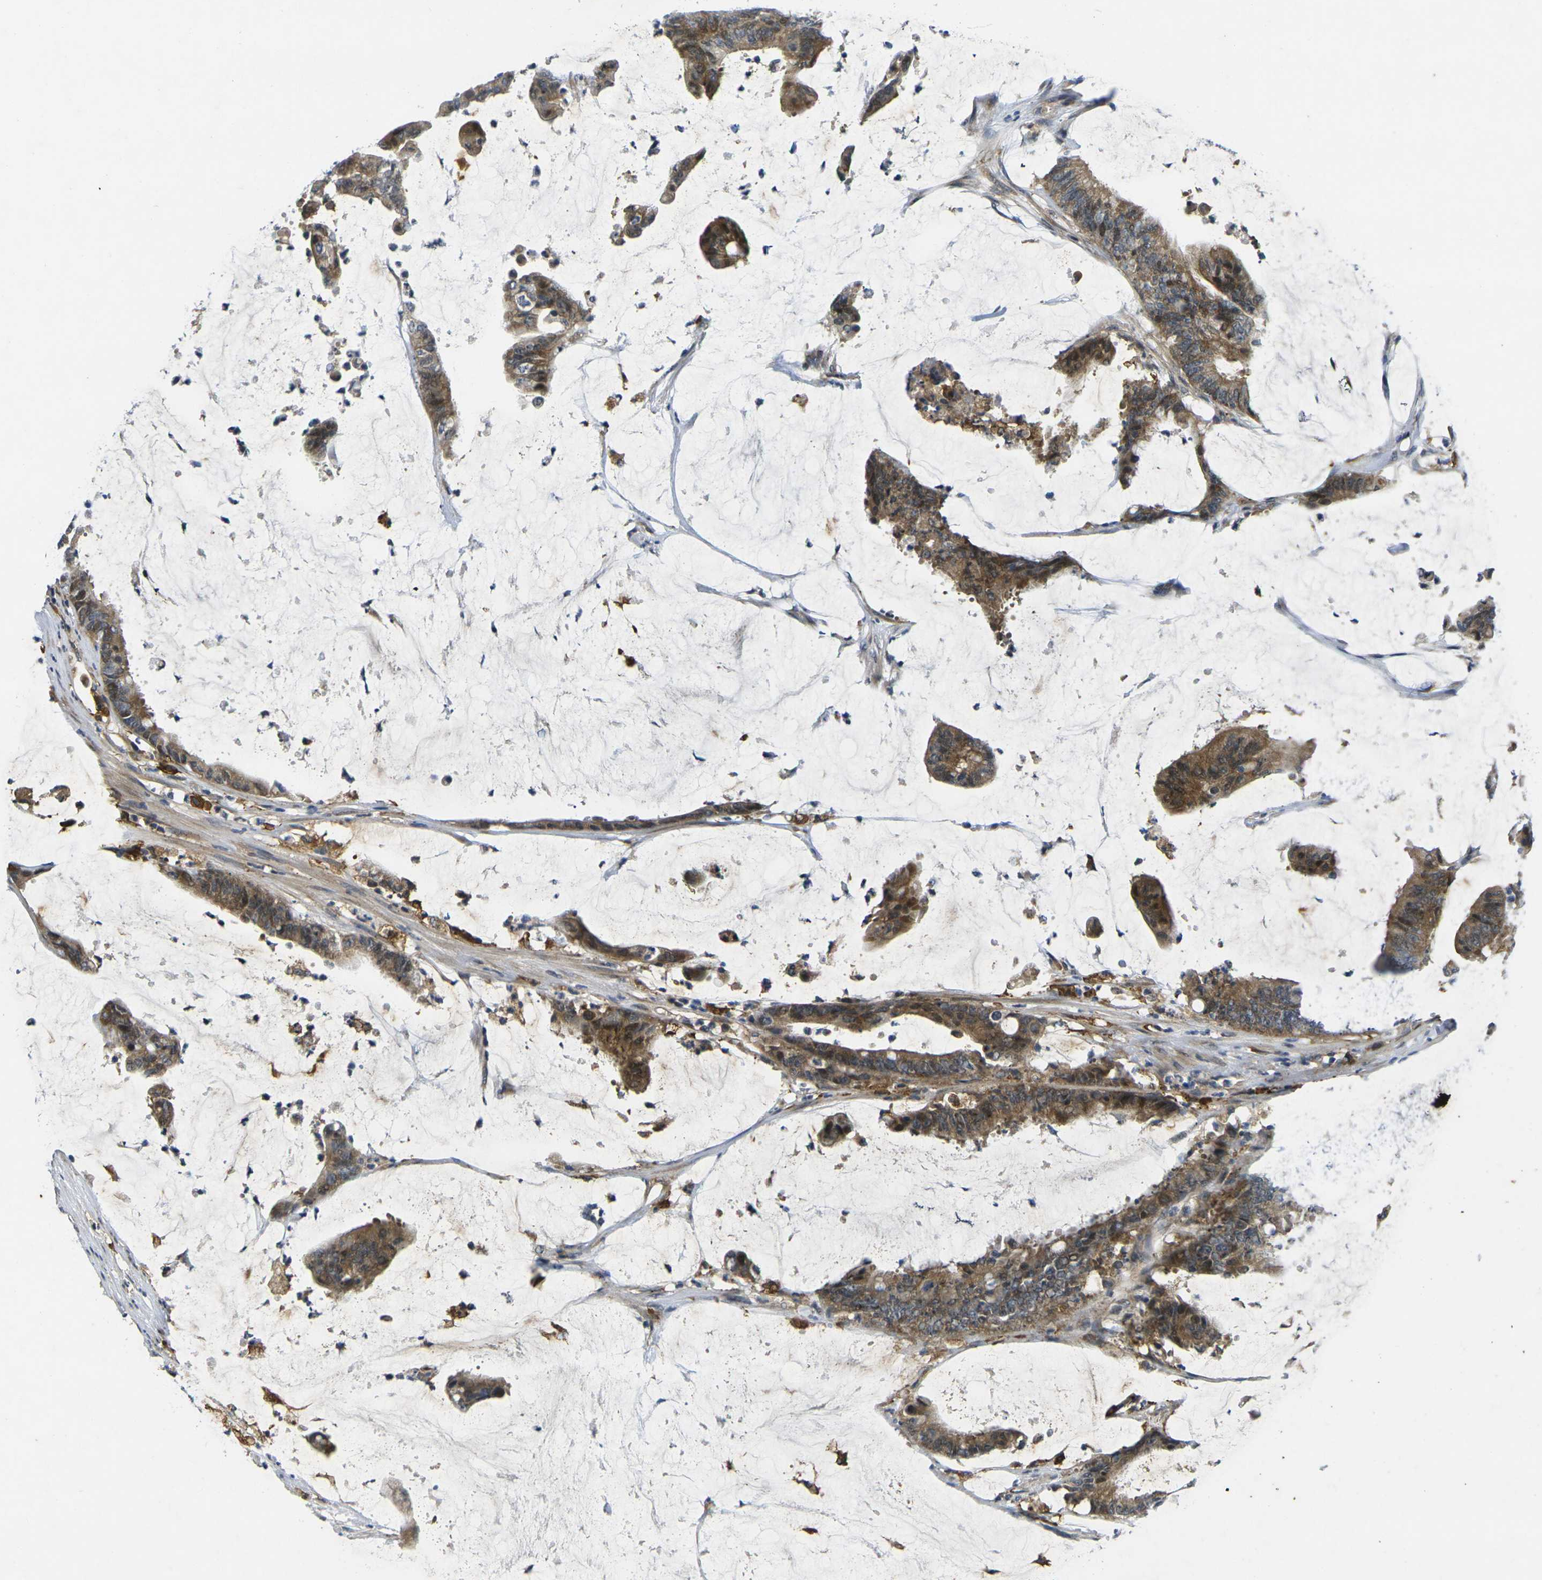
{"staining": {"intensity": "moderate", "quantity": ">75%", "location": "cytoplasmic/membranous"}, "tissue": "colorectal cancer", "cell_type": "Tumor cells", "image_type": "cancer", "snomed": [{"axis": "morphology", "description": "Adenocarcinoma, NOS"}, {"axis": "topography", "description": "Rectum"}], "caption": "Tumor cells display medium levels of moderate cytoplasmic/membranous positivity in about >75% of cells in colorectal adenocarcinoma.", "gene": "ROBO2", "patient": {"sex": "female", "age": 66}}